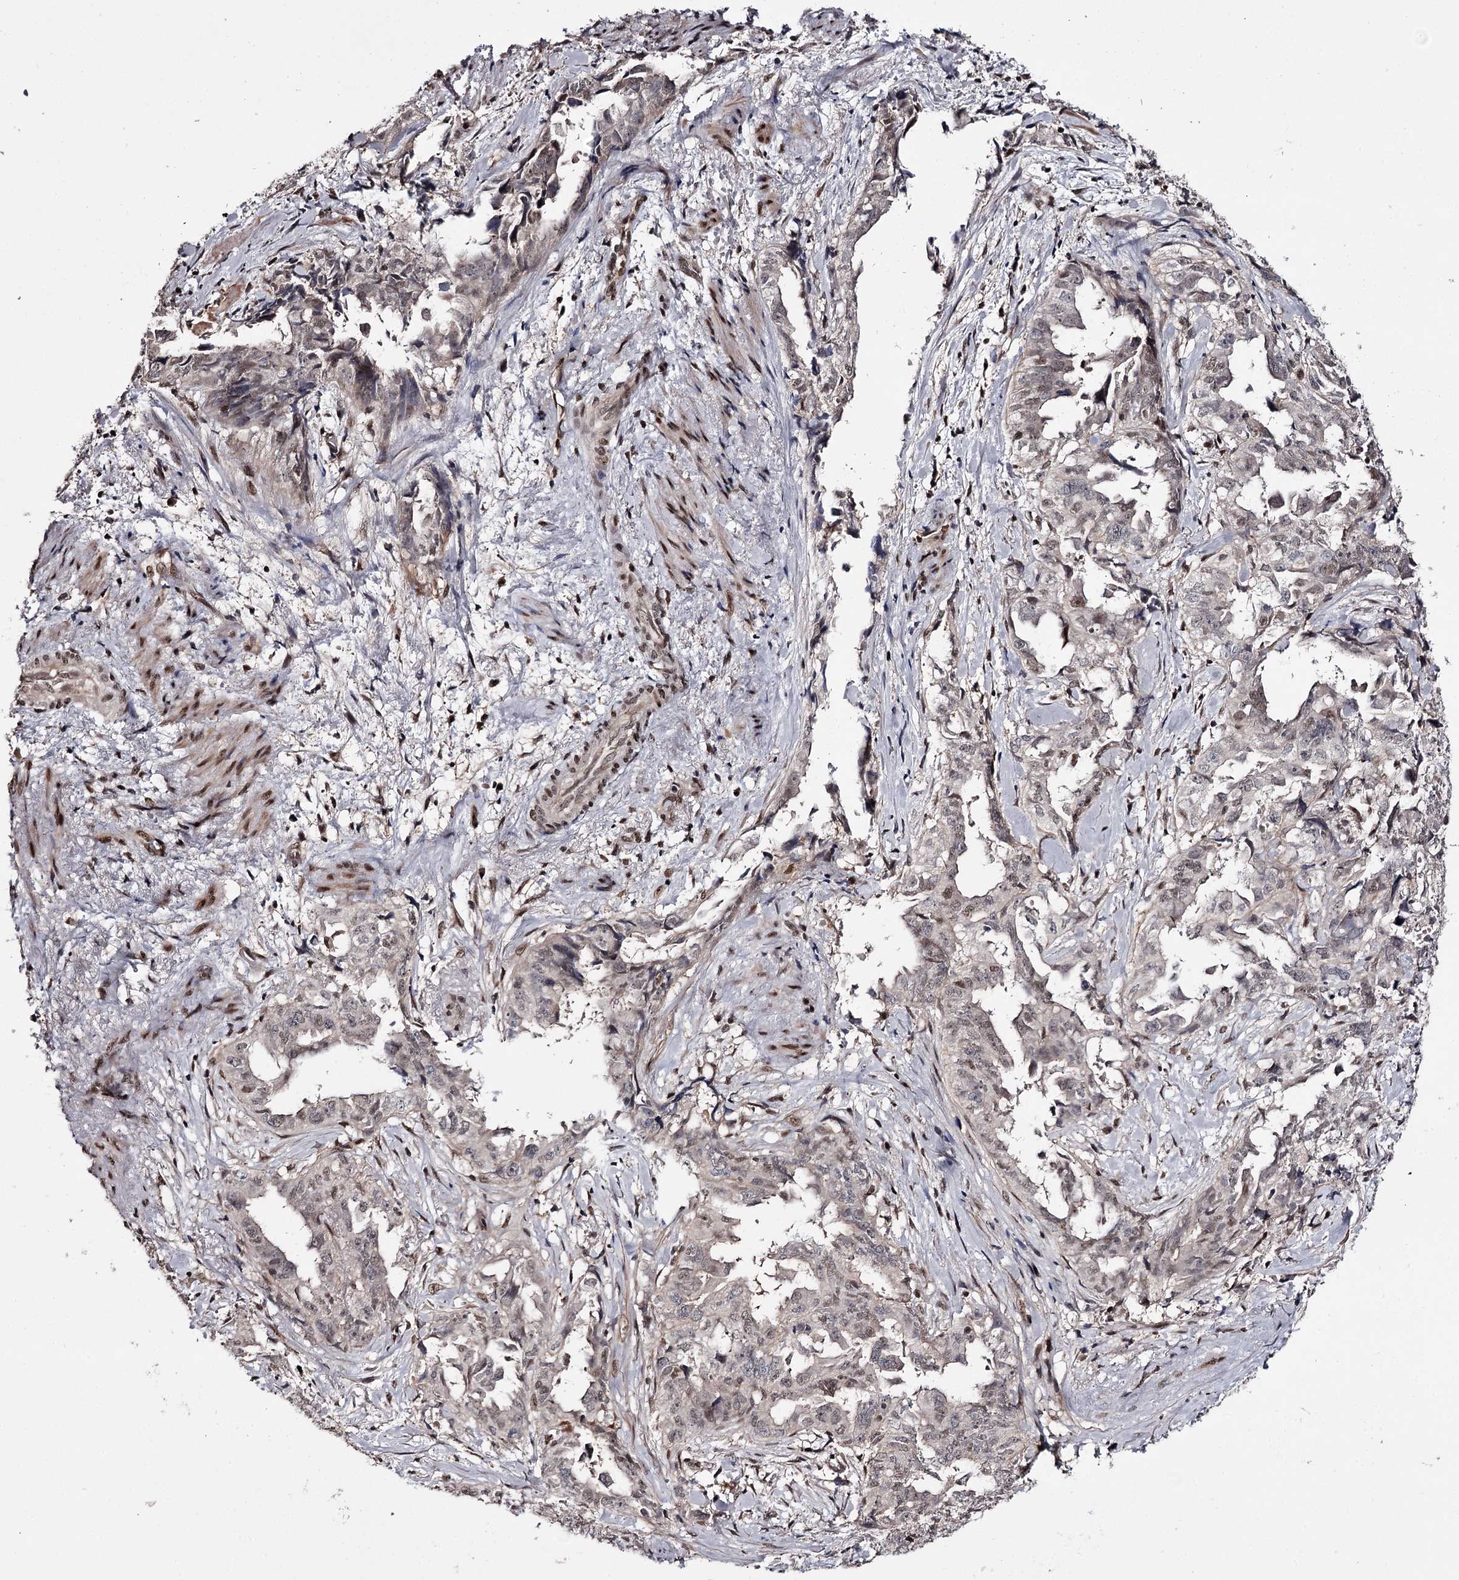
{"staining": {"intensity": "moderate", "quantity": "25%-75%", "location": "nuclear"}, "tissue": "endometrial cancer", "cell_type": "Tumor cells", "image_type": "cancer", "snomed": [{"axis": "morphology", "description": "Adenocarcinoma, NOS"}, {"axis": "topography", "description": "Endometrium"}], "caption": "Protein staining displays moderate nuclear staining in about 25%-75% of tumor cells in adenocarcinoma (endometrial).", "gene": "TTC33", "patient": {"sex": "female", "age": 65}}